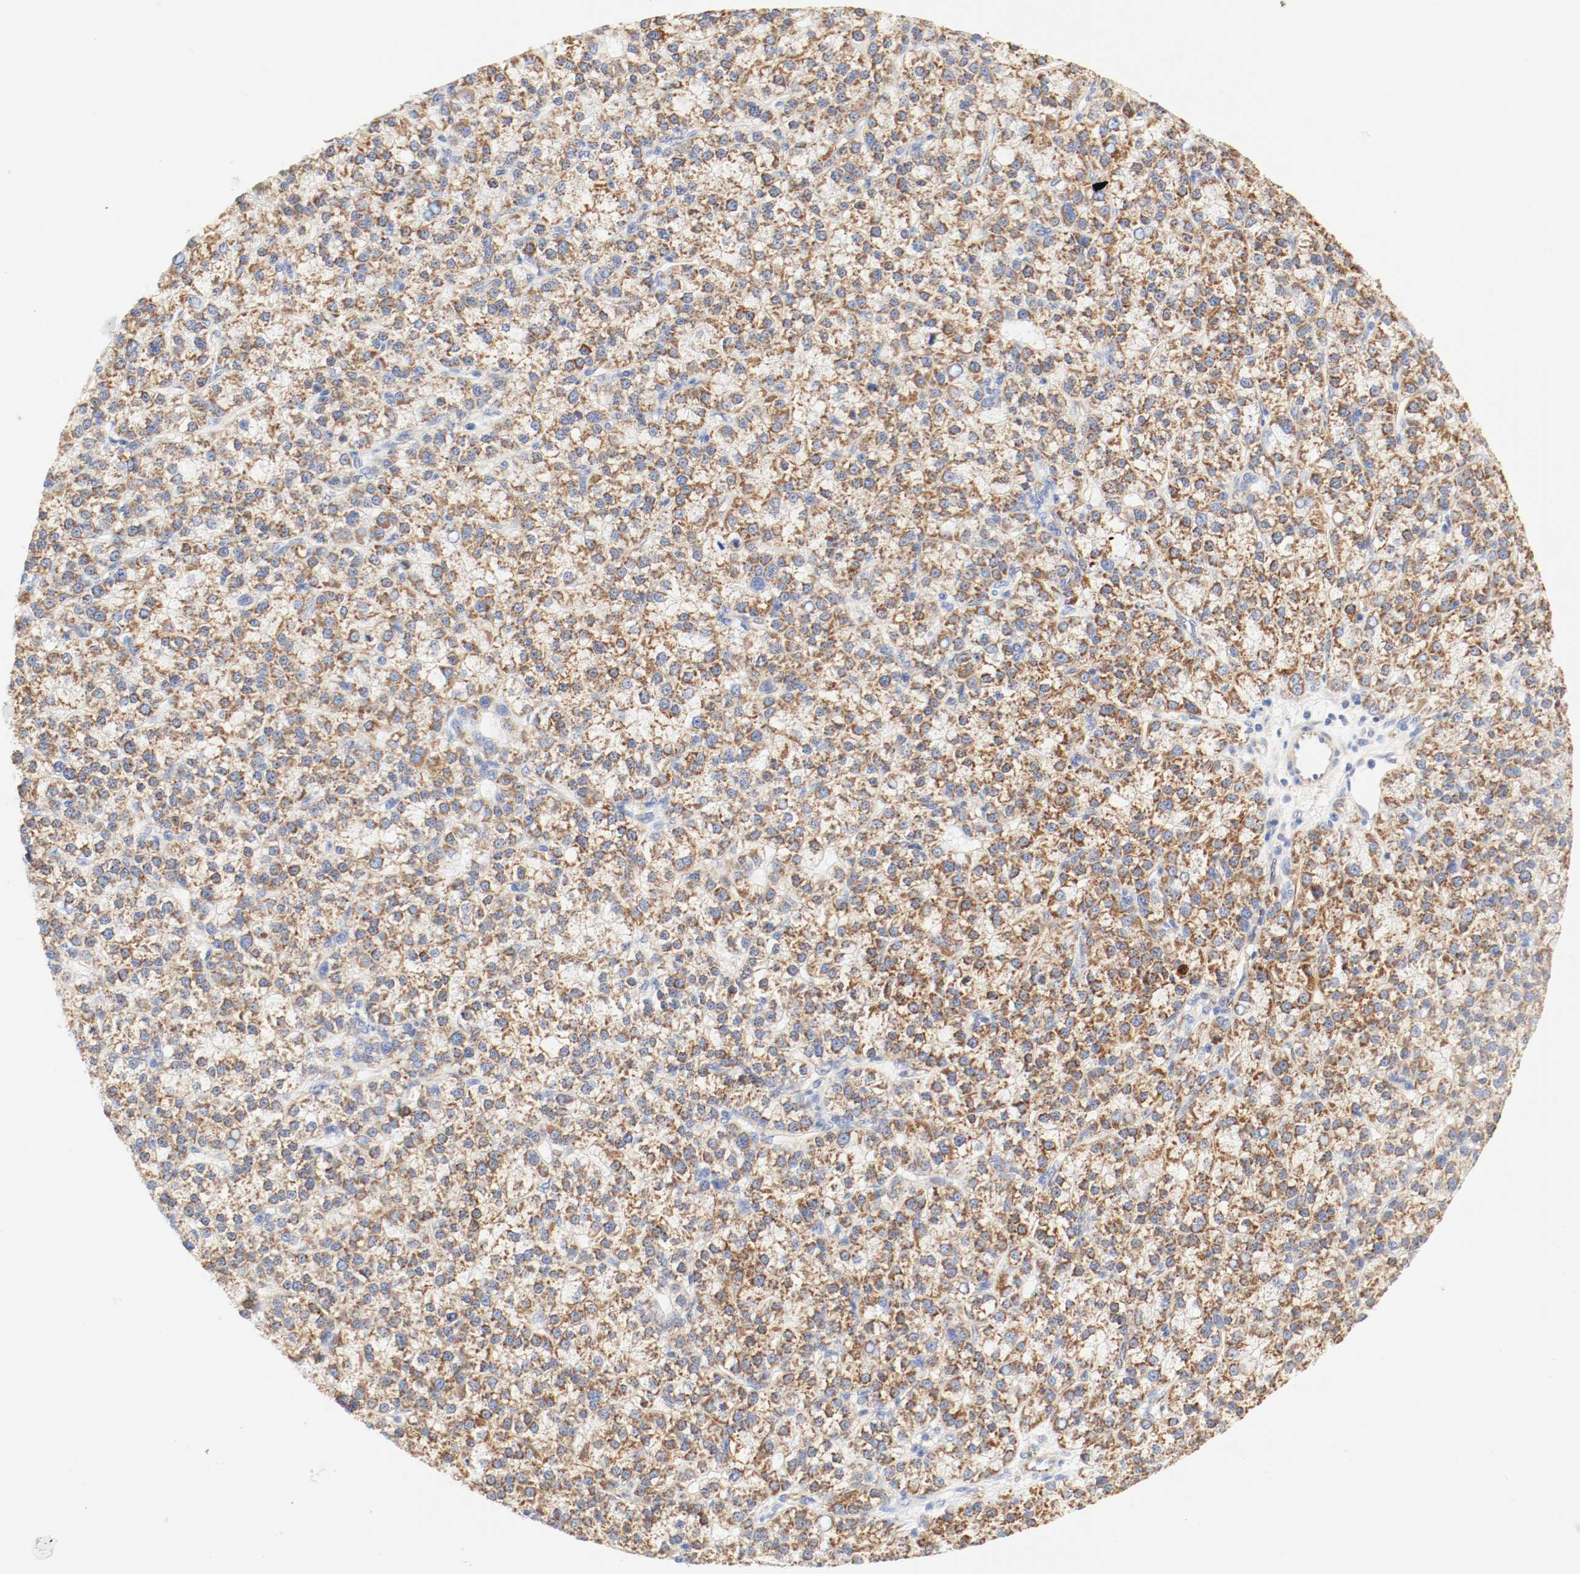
{"staining": {"intensity": "strong", "quantity": ">75%", "location": "cytoplasmic/membranous"}, "tissue": "liver cancer", "cell_type": "Tumor cells", "image_type": "cancer", "snomed": [{"axis": "morphology", "description": "Carcinoma, Hepatocellular, NOS"}, {"axis": "topography", "description": "Liver"}], "caption": "A micrograph showing strong cytoplasmic/membranous expression in approximately >75% of tumor cells in liver cancer (hepatocellular carcinoma), as visualized by brown immunohistochemical staining.", "gene": "GIT1", "patient": {"sex": "female", "age": 58}}